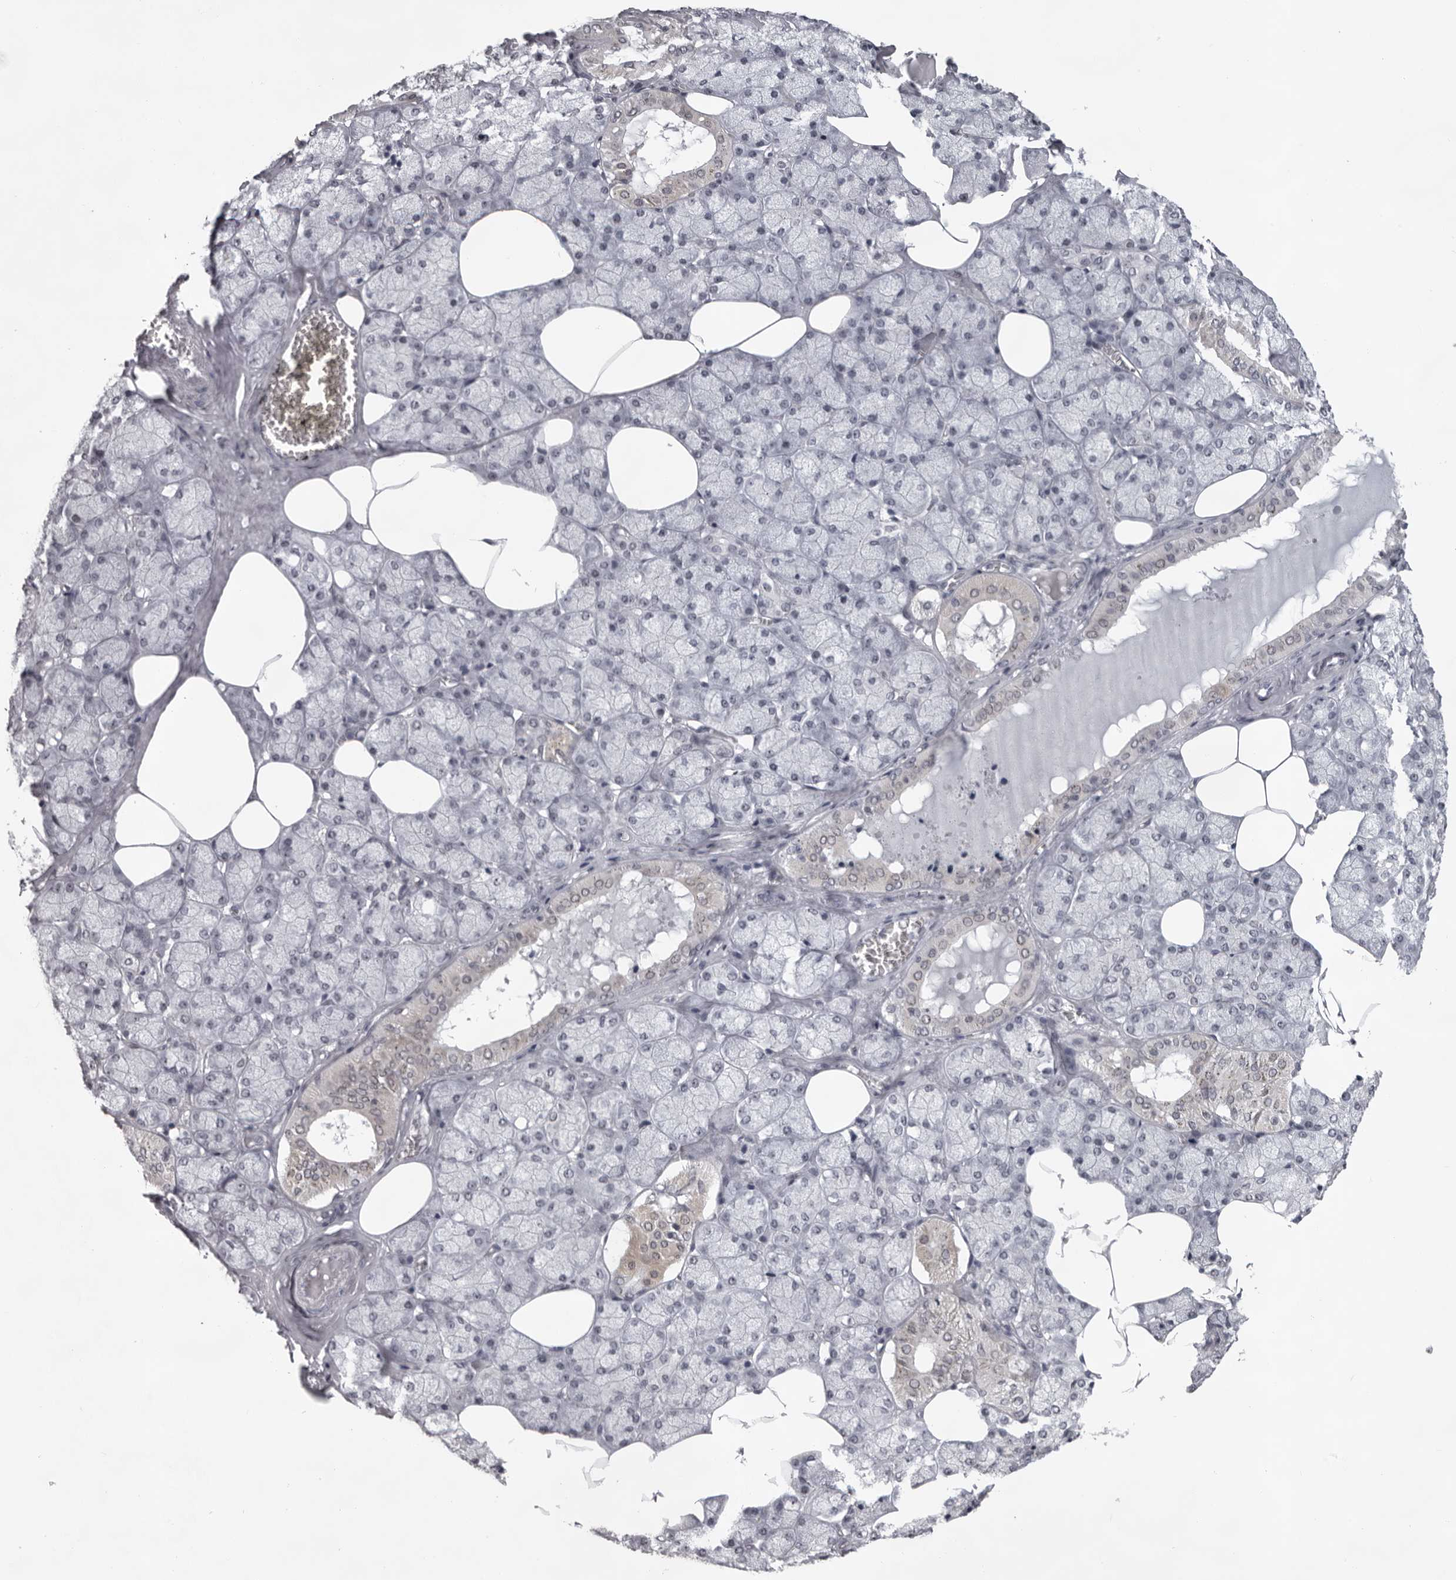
{"staining": {"intensity": "moderate", "quantity": "<25%", "location": "cytoplasmic/membranous,nuclear"}, "tissue": "salivary gland", "cell_type": "Glandular cells", "image_type": "normal", "snomed": [{"axis": "morphology", "description": "Normal tissue, NOS"}, {"axis": "topography", "description": "Salivary gland"}], "caption": "Moderate cytoplasmic/membranous,nuclear positivity is appreciated in approximately <25% of glandular cells in benign salivary gland.", "gene": "EXOSC10", "patient": {"sex": "male", "age": 62}}